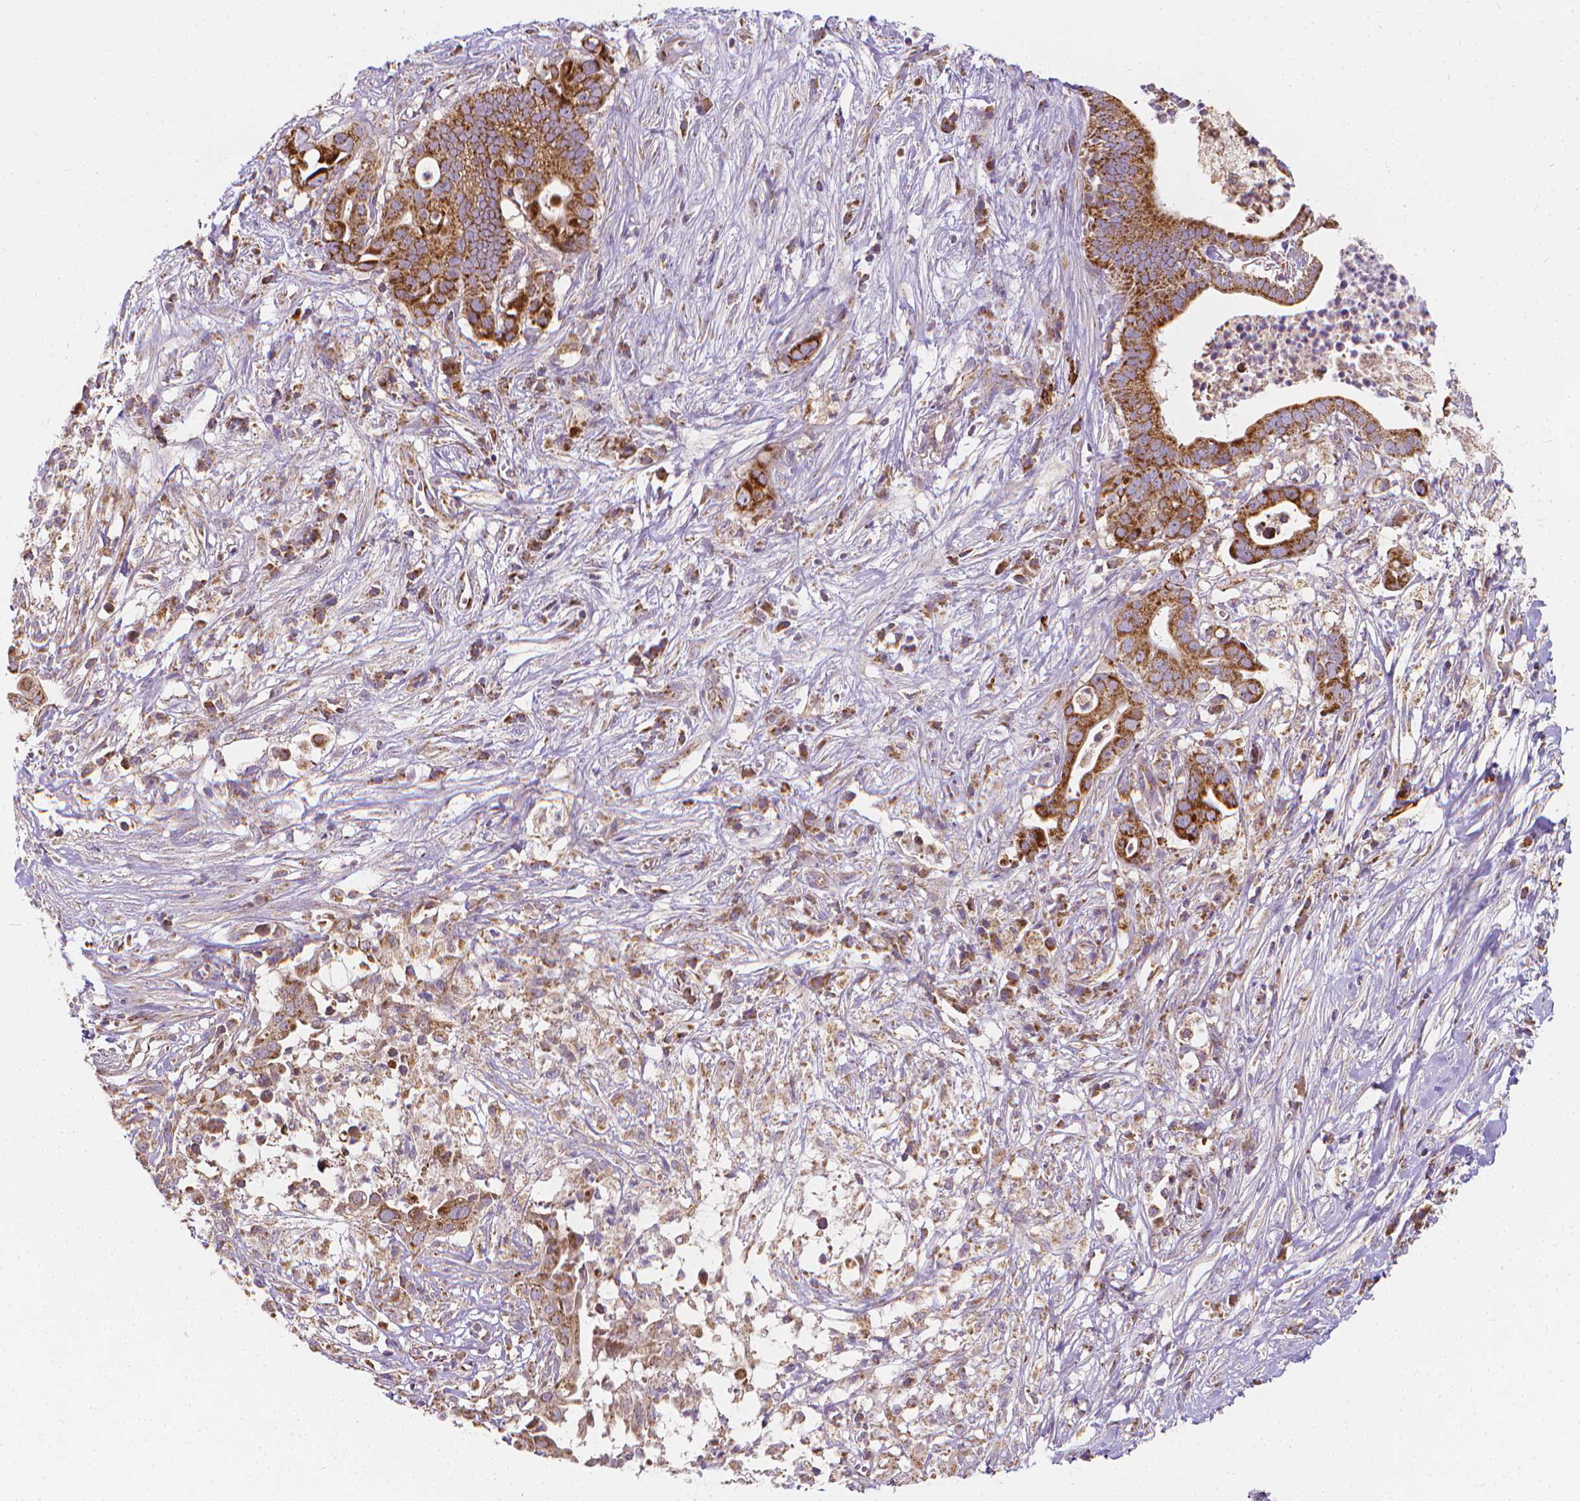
{"staining": {"intensity": "strong", "quantity": ">75%", "location": "cytoplasmic/membranous"}, "tissue": "pancreatic cancer", "cell_type": "Tumor cells", "image_type": "cancer", "snomed": [{"axis": "morphology", "description": "Adenocarcinoma, NOS"}, {"axis": "topography", "description": "Pancreas"}], "caption": "Pancreatic cancer stained with a protein marker reveals strong staining in tumor cells.", "gene": "SNCAIP", "patient": {"sex": "male", "age": 61}}